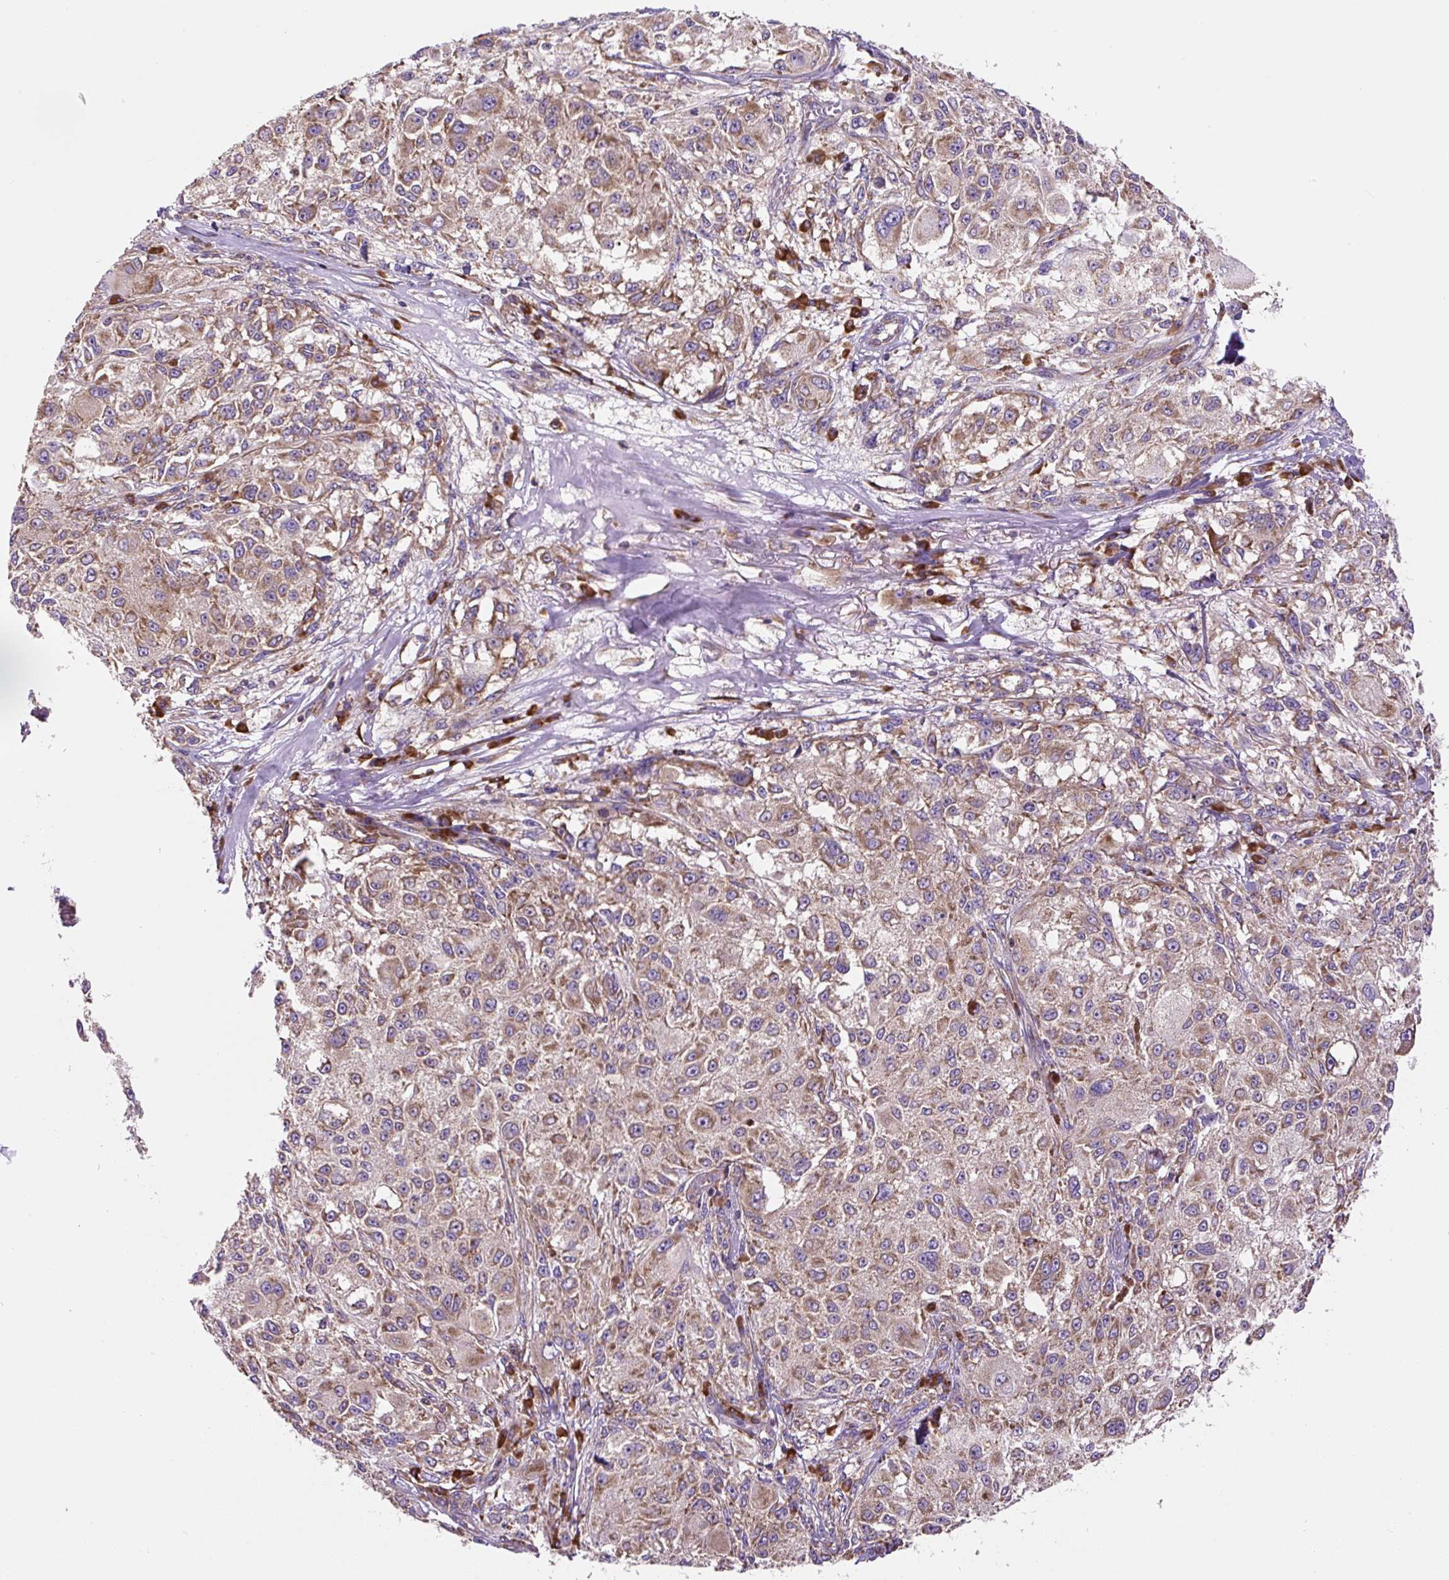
{"staining": {"intensity": "moderate", "quantity": ">75%", "location": "cytoplasmic/membranous"}, "tissue": "melanoma", "cell_type": "Tumor cells", "image_type": "cancer", "snomed": [{"axis": "morphology", "description": "Necrosis, NOS"}, {"axis": "morphology", "description": "Malignant melanoma, NOS"}, {"axis": "topography", "description": "Skin"}], "caption": "The histopathology image reveals staining of melanoma, revealing moderate cytoplasmic/membranous protein positivity (brown color) within tumor cells.", "gene": "RPS23", "patient": {"sex": "female", "age": 87}}